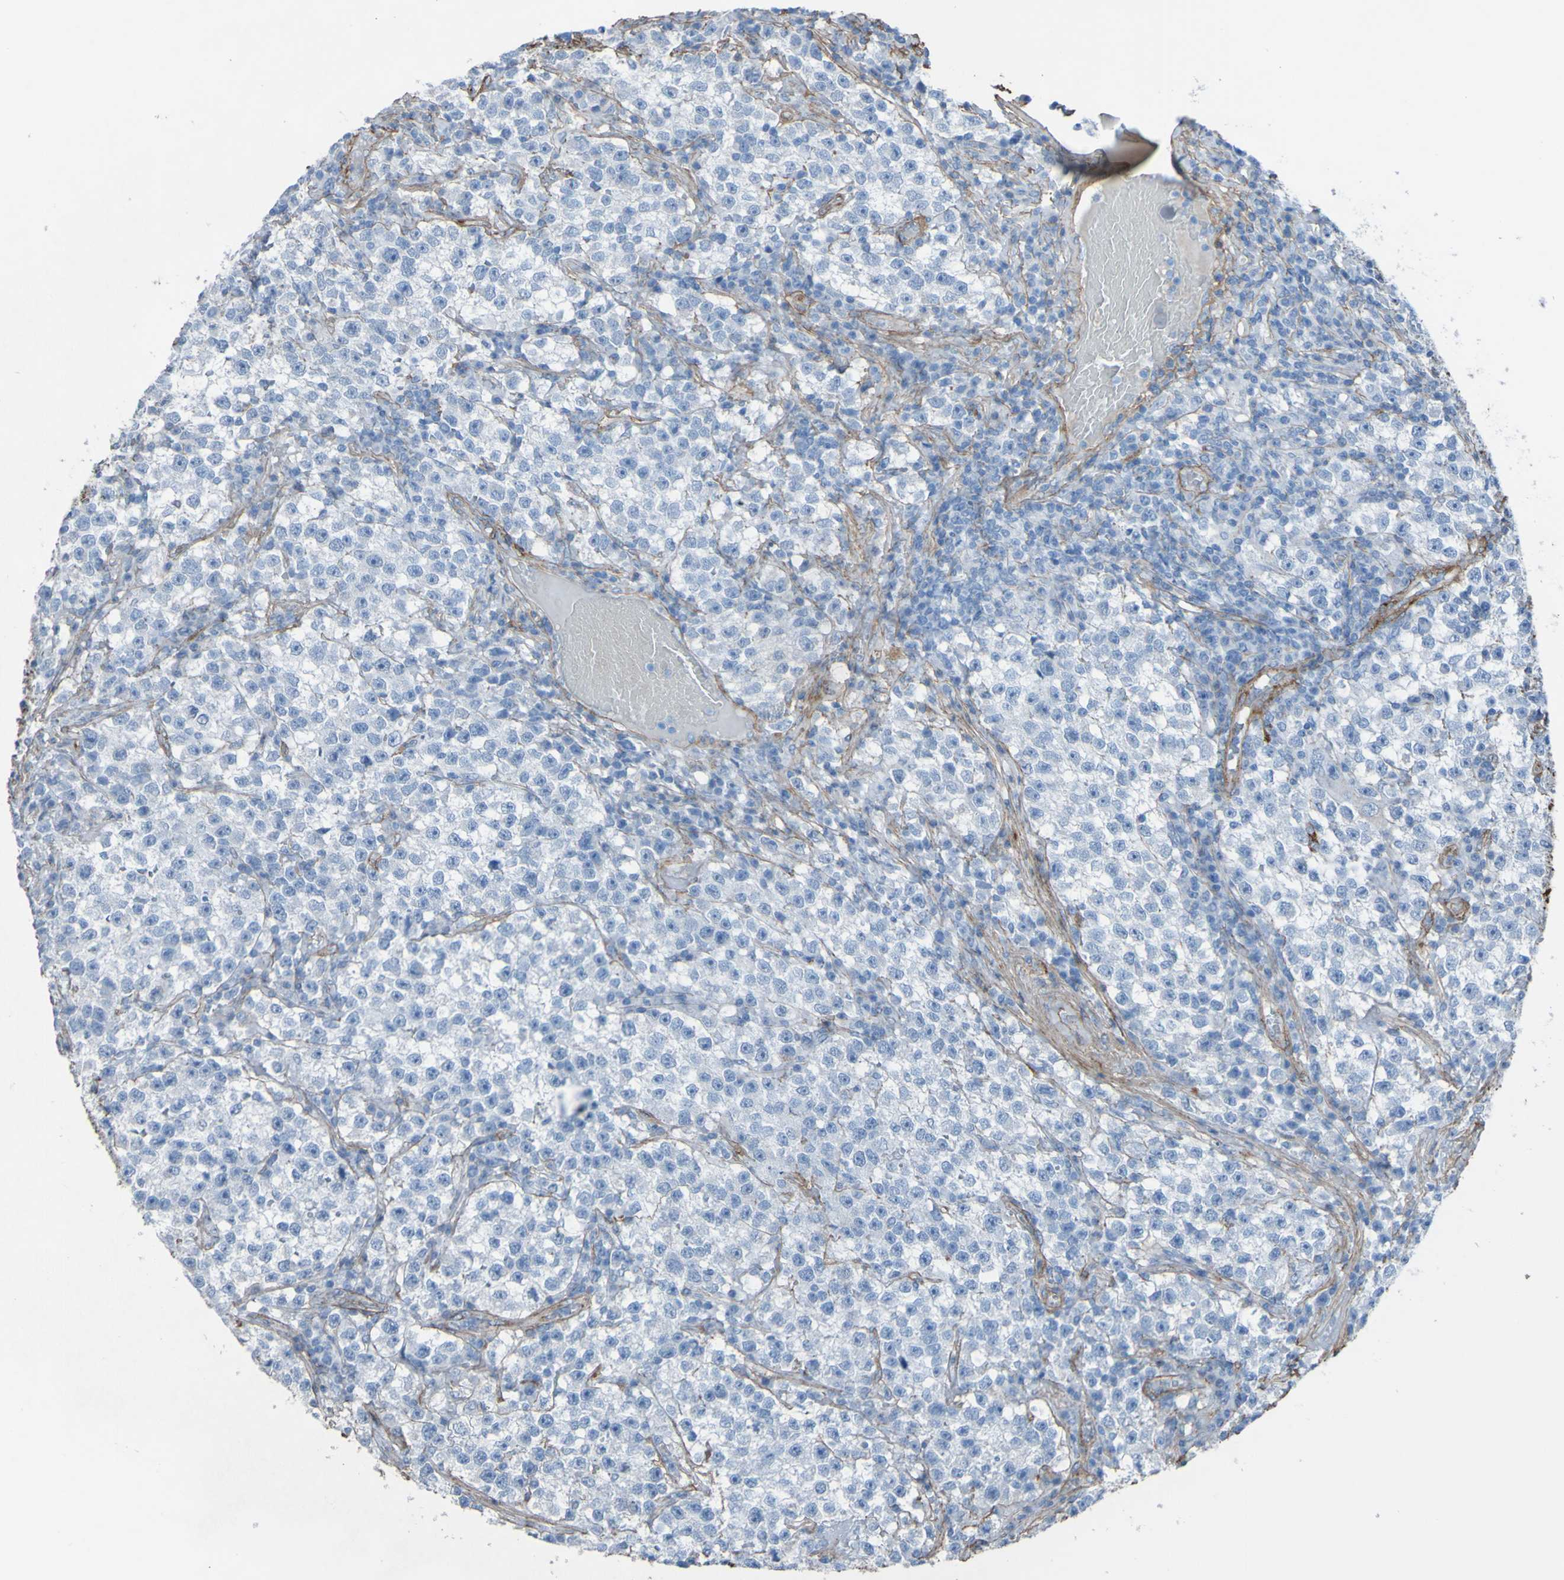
{"staining": {"intensity": "negative", "quantity": "none", "location": "none"}, "tissue": "testis cancer", "cell_type": "Tumor cells", "image_type": "cancer", "snomed": [{"axis": "morphology", "description": "Seminoma, NOS"}, {"axis": "topography", "description": "Testis"}], "caption": "Tumor cells show no significant expression in seminoma (testis).", "gene": "COL4A2", "patient": {"sex": "male", "age": 22}}